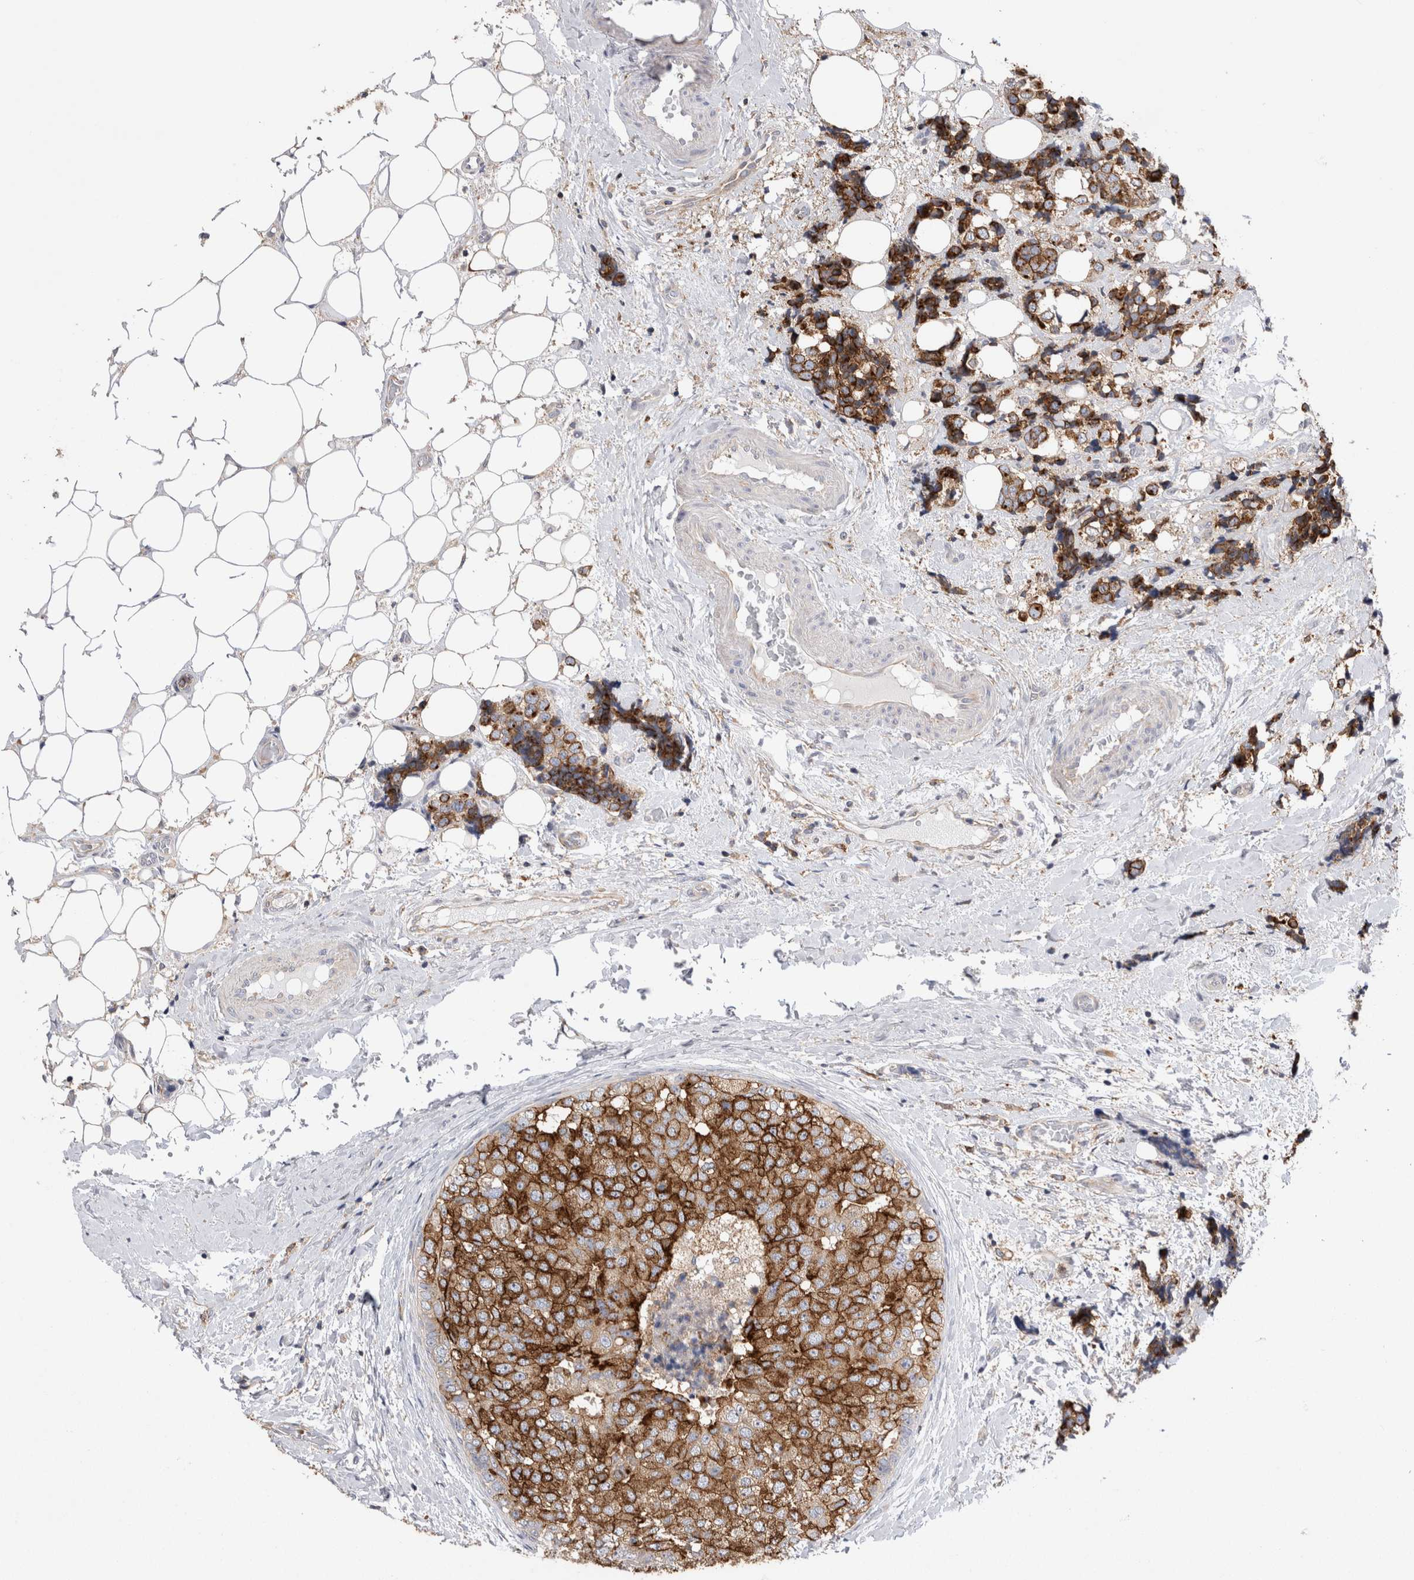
{"staining": {"intensity": "strong", "quantity": ">75%", "location": "cytoplasmic/membranous"}, "tissue": "breast cancer", "cell_type": "Tumor cells", "image_type": "cancer", "snomed": [{"axis": "morphology", "description": "Normal tissue, NOS"}, {"axis": "morphology", "description": "Duct carcinoma"}, {"axis": "topography", "description": "Breast"}], "caption": "The micrograph reveals staining of infiltrating ductal carcinoma (breast), revealing strong cytoplasmic/membranous protein expression (brown color) within tumor cells.", "gene": "RAB11FIP1", "patient": {"sex": "female", "age": 43}}